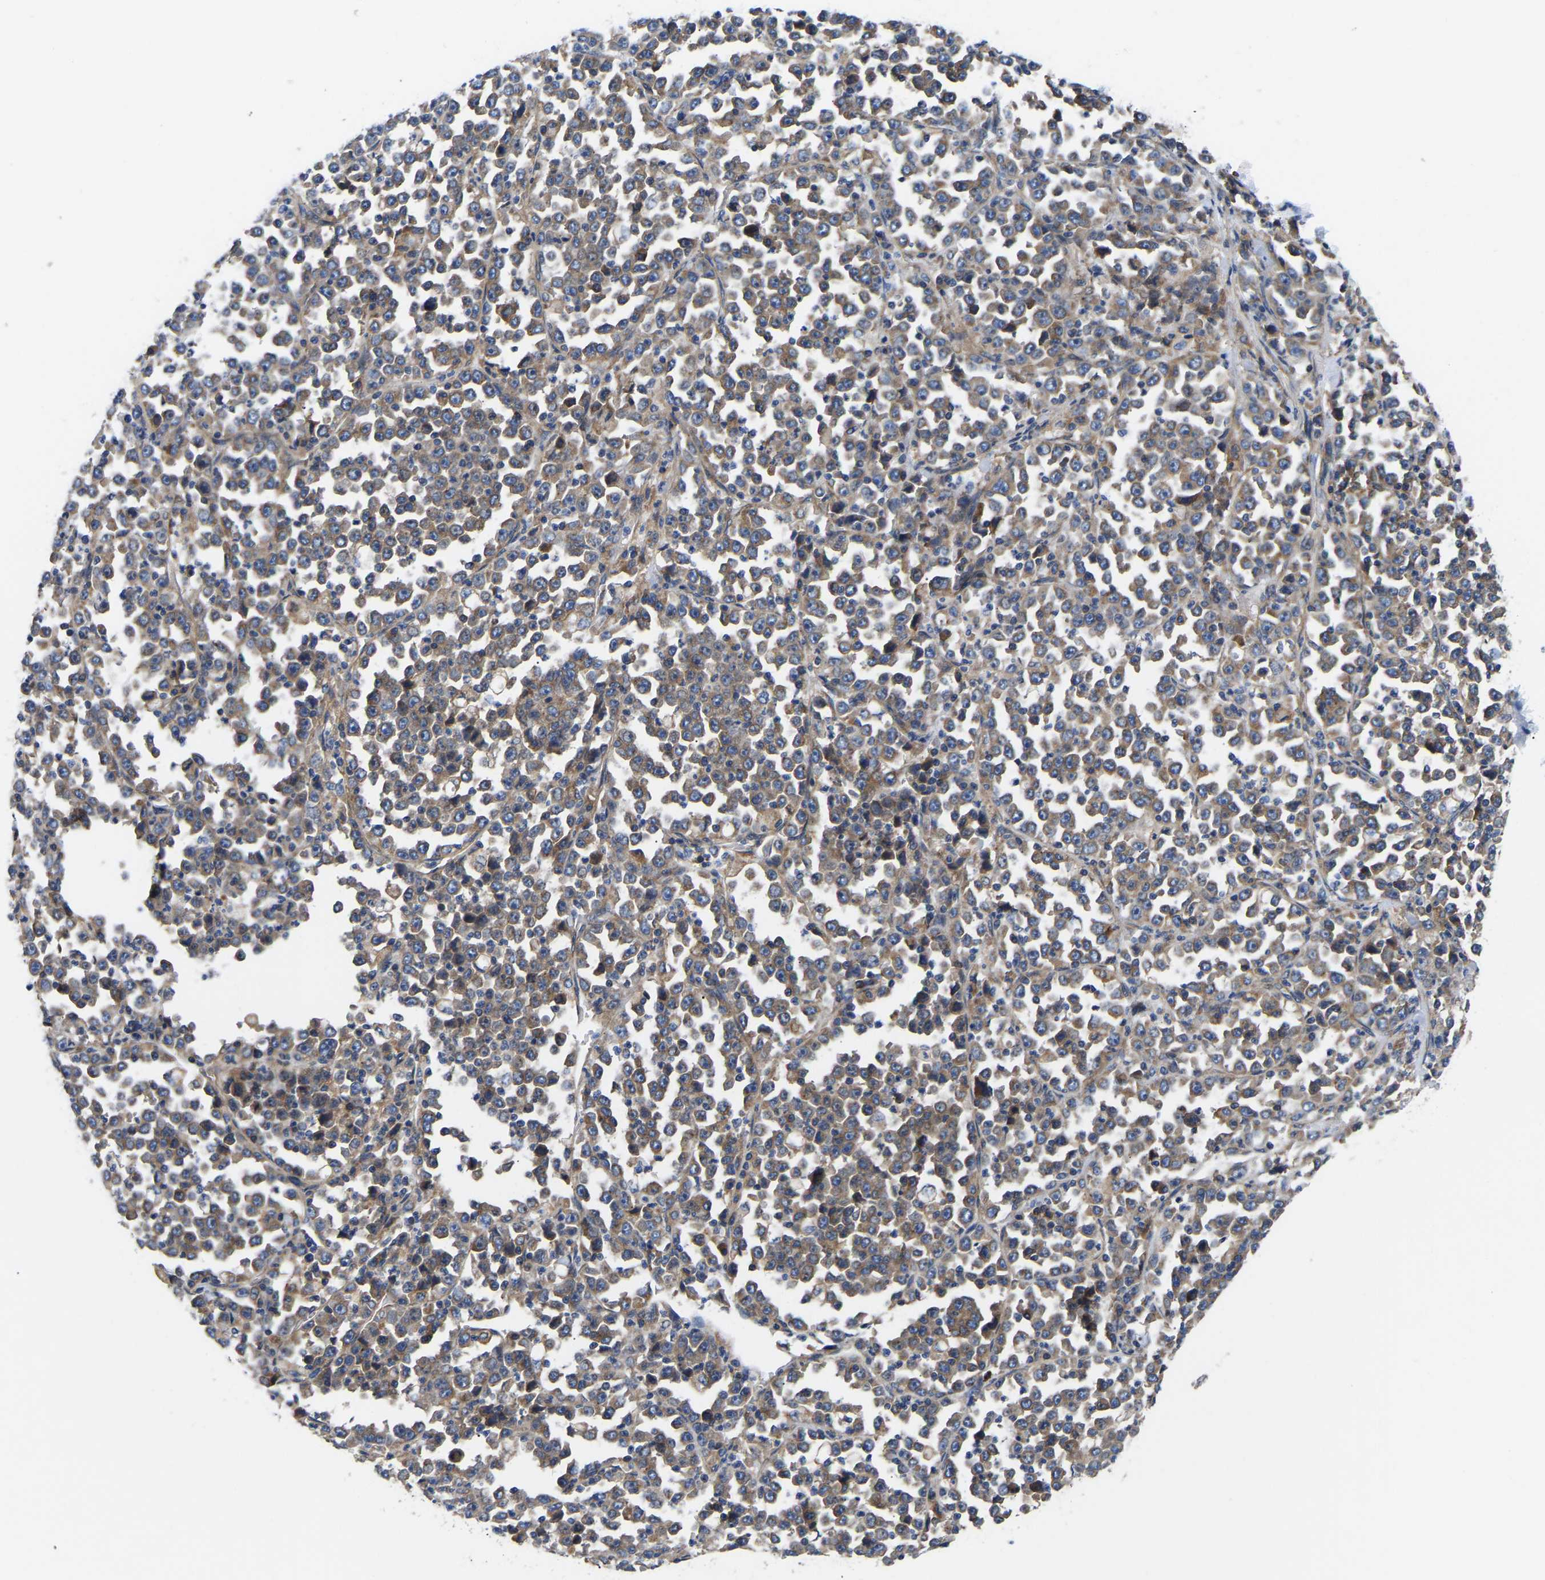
{"staining": {"intensity": "moderate", "quantity": ">75%", "location": "cytoplasmic/membranous"}, "tissue": "stomach cancer", "cell_type": "Tumor cells", "image_type": "cancer", "snomed": [{"axis": "morphology", "description": "Normal tissue, NOS"}, {"axis": "morphology", "description": "Adenocarcinoma, NOS"}, {"axis": "topography", "description": "Stomach, upper"}, {"axis": "topography", "description": "Stomach"}], "caption": "Stomach cancer stained with a brown dye displays moderate cytoplasmic/membranous positive expression in approximately >75% of tumor cells.", "gene": "AIMP2", "patient": {"sex": "male", "age": 59}}